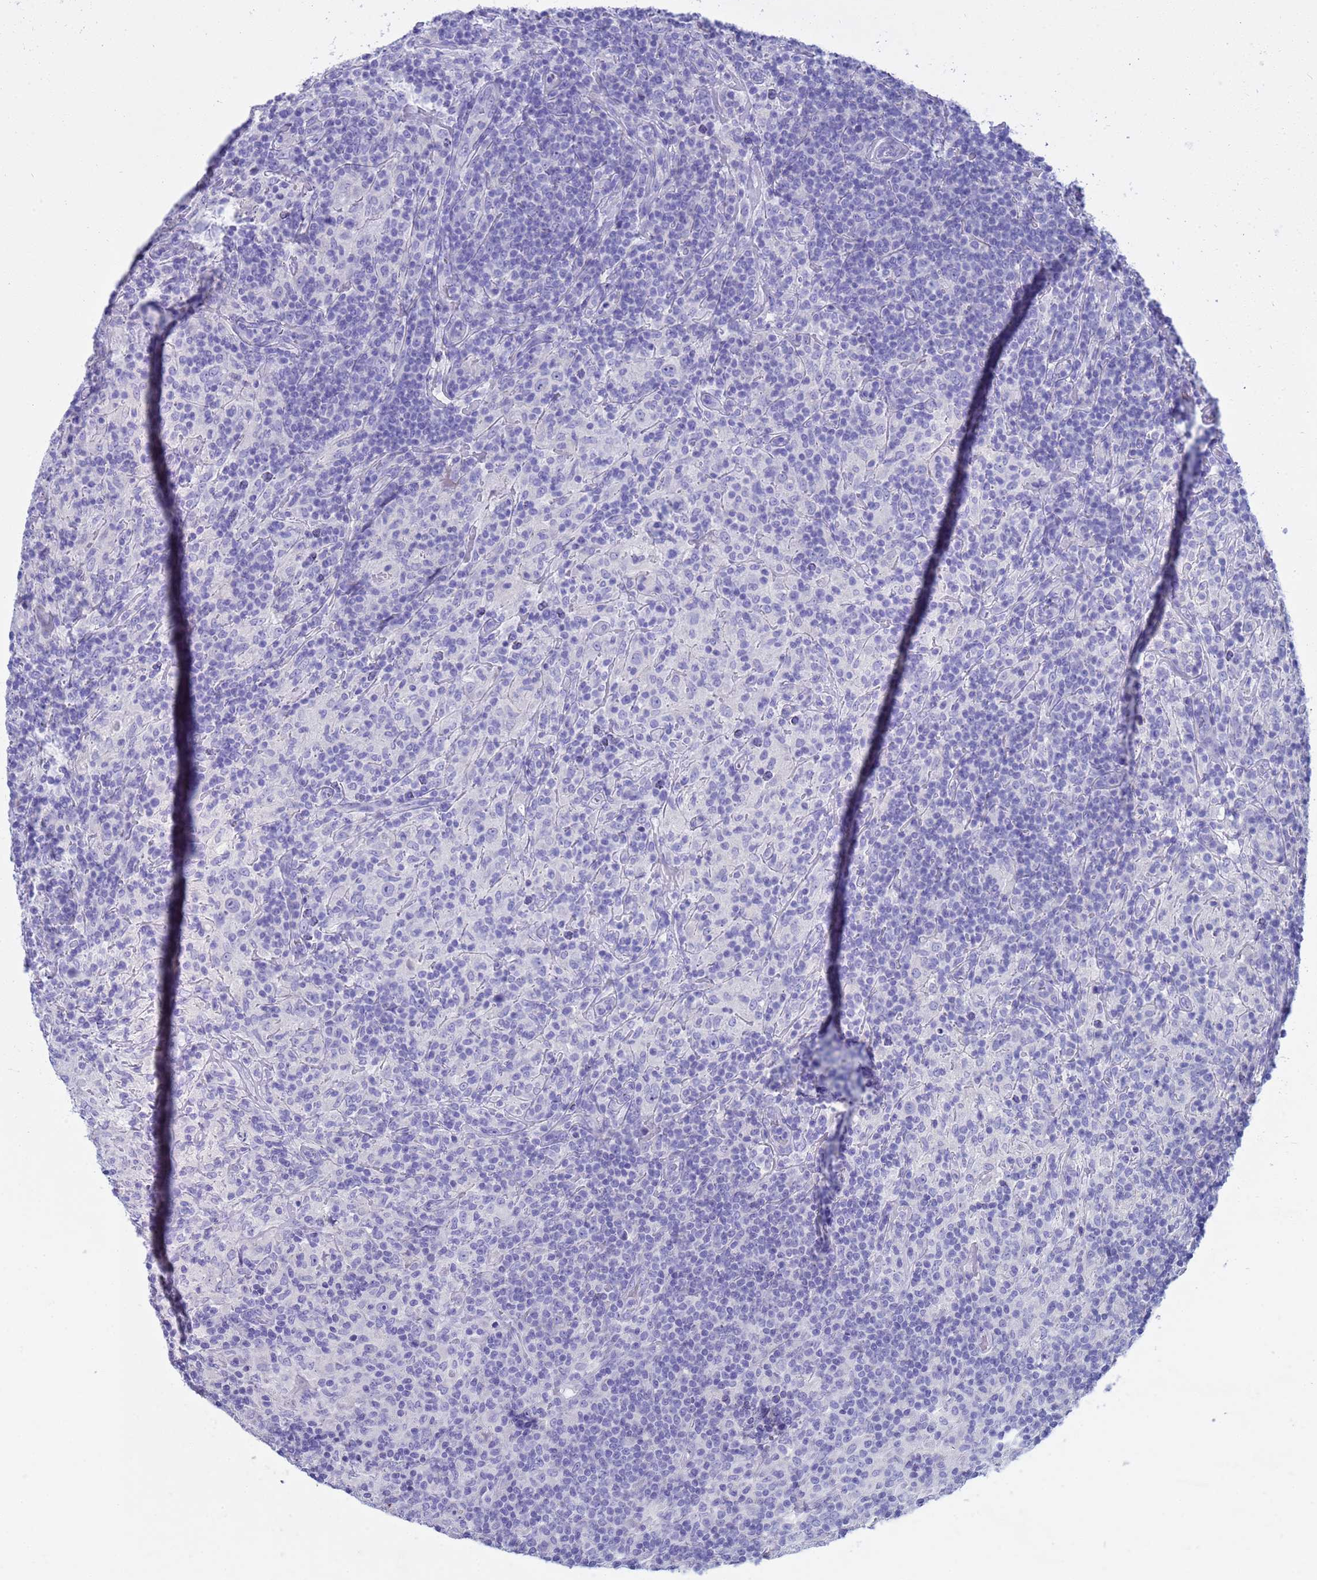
{"staining": {"intensity": "negative", "quantity": "none", "location": "none"}, "tissue": "lymphoma", "cell_type": "Tumor cells", "image_type": "cancer", "snomed": [{"axis": "morphology", "description": "Hodgkin's disease, NOS"}, {"axis": "topography", "description": "Lymph node"}], "caption": "A photomicrograph of Hodgkin's disease stained for a protein displays no brown staining in tumor cells.", "gene": "SYCN", "patient": {"sex": "male", "age": 70}}